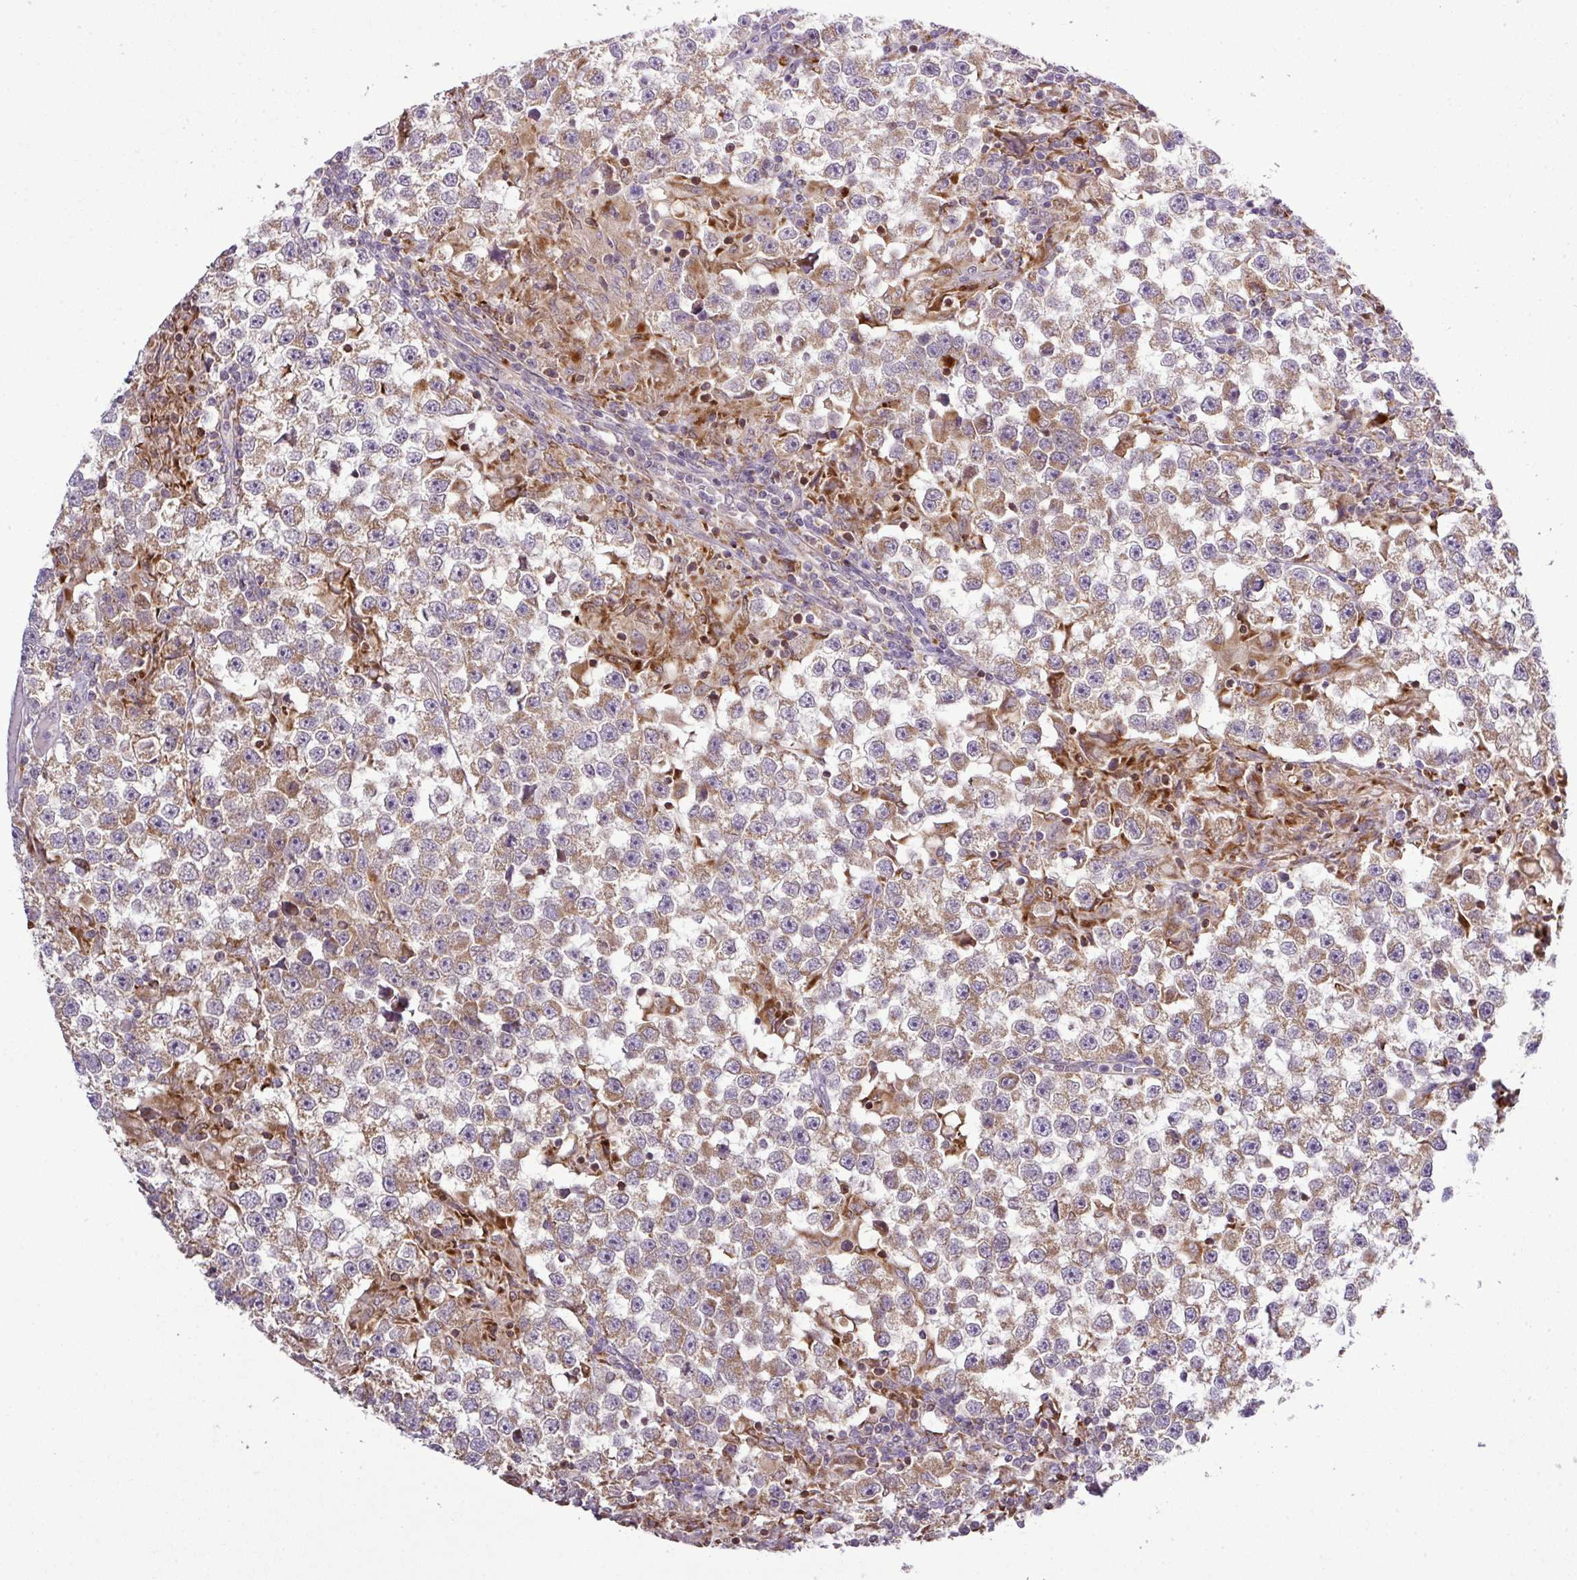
{"staining": {"intensity": "moderate", "quantity": "25%-75%", "location": "cytoplasmic/membranous"}, "tissue": "testis cancer", "cell_type": "Tumor cells", "image_type": "cancer", "snomed": [{"axis": "morphology", "description": "Seminoma, NOS"}, {"axis": "topography", "description": "Testis"}], "caption": "The photomicrograph displays immunohistochemical staining of testis cancer. There is moderate cytoplasmic/membranous positivity is present in approximately 25%-75% of tumor cells. The protein is shown in brown color, while the nuclei are stained blue.", "gene": "SMCO4", "patient": {"sex": "male", "age": 46}}